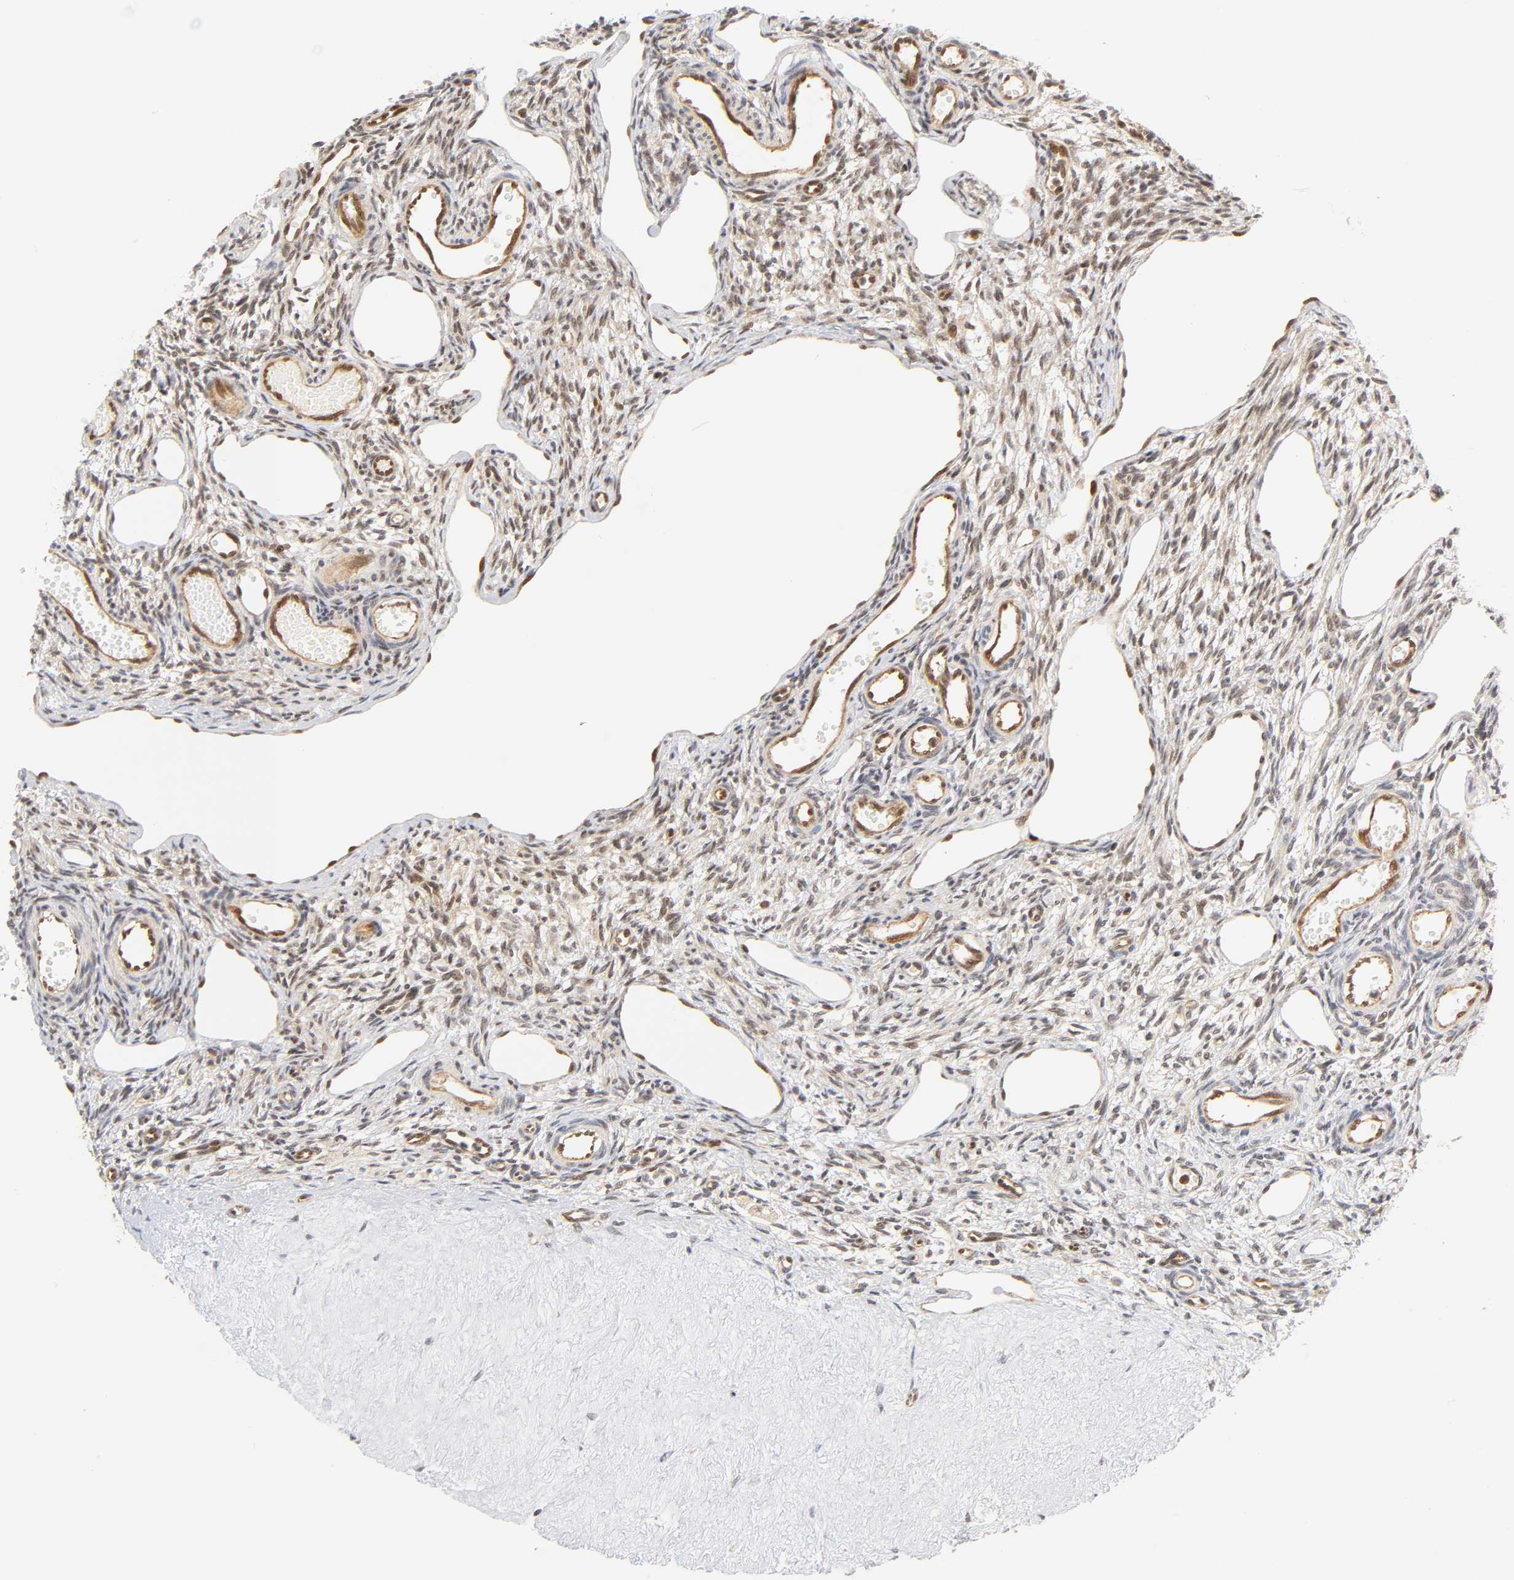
{"staining": {"intensity": "weak", "quantity": "25%-75%", "location": "cytoplasmic/membranous,nuclear"}, "tissue": "ovary", "cell_type": "Ovarian stroma cells", "image_type": "normal", "snomed": [{"axis": "morphology", "description": "Normal tissue, NOS"}, {"axis": "topography", "description": "Ovary"}], "caption": "Immunohistochemical staining of normal ovary shows 25%-75% levels of weak cytoplasmic/membranous,nuclear protein positivity in about 25%-75% of ovarian stroma cells.", "gene": "CDC37", "patient": {"sex": "female", "age": 33}}